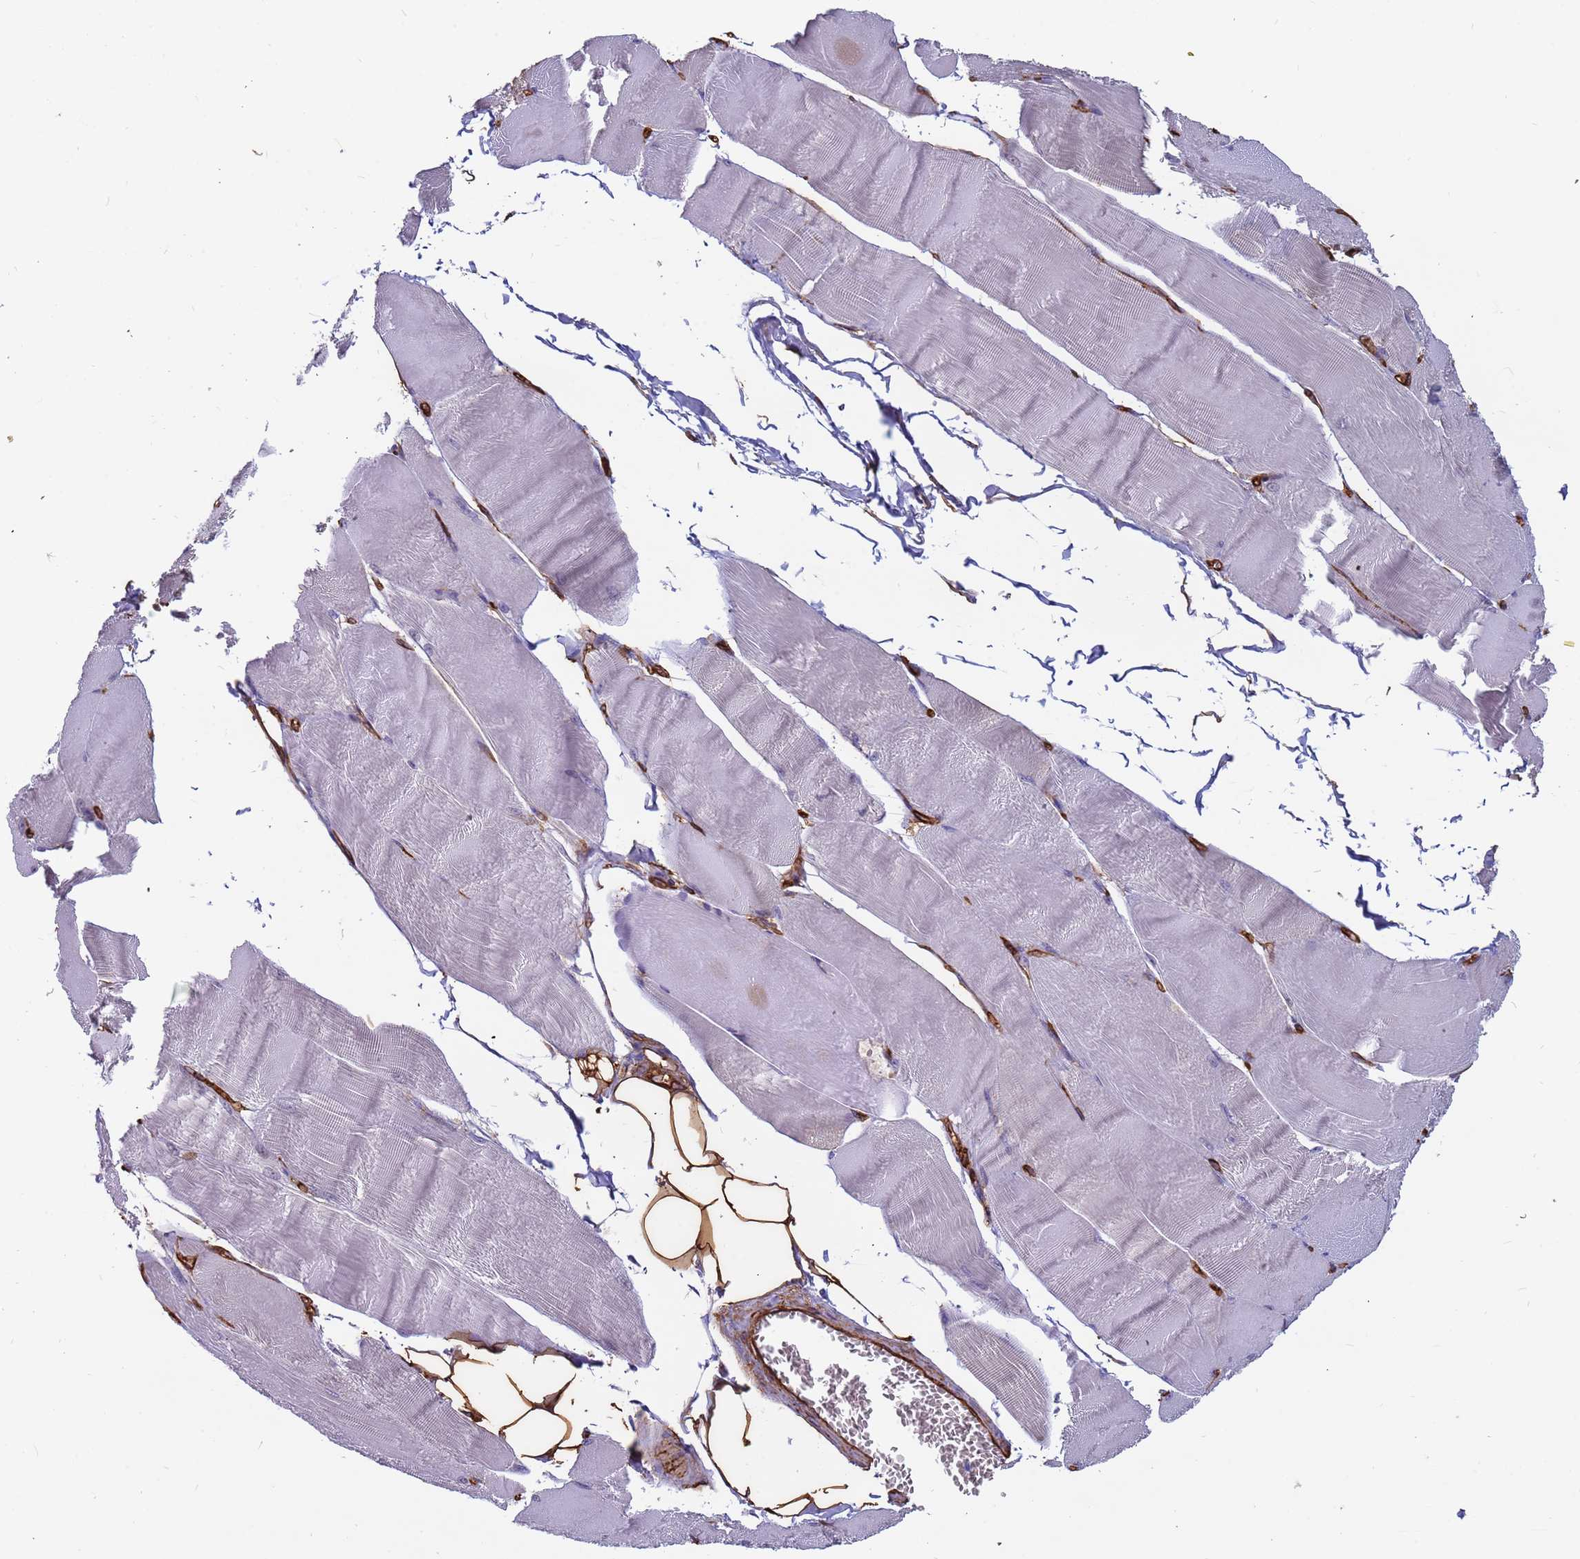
{"staining": {"intensity": "negative", "quantity": "none", "location": "none"}, "tissue": "skeletal muscle", "cell_type": "Myocytes", "image_type": "normal", "snomed": [{"axis": "morphology", "description": "Normal tissue, NOS"}, {"axis": "morphology", "description": "Basal cell carcinoma"}, {"axis": "topography", "description": "Skeletal muscle"}], "caption": "This is an IHC photomicrograph of benign human skeletal muscle. There is no staining in myocytes.", "gene": "EHD2", "patient": {"sex": "female", "age": 64}}